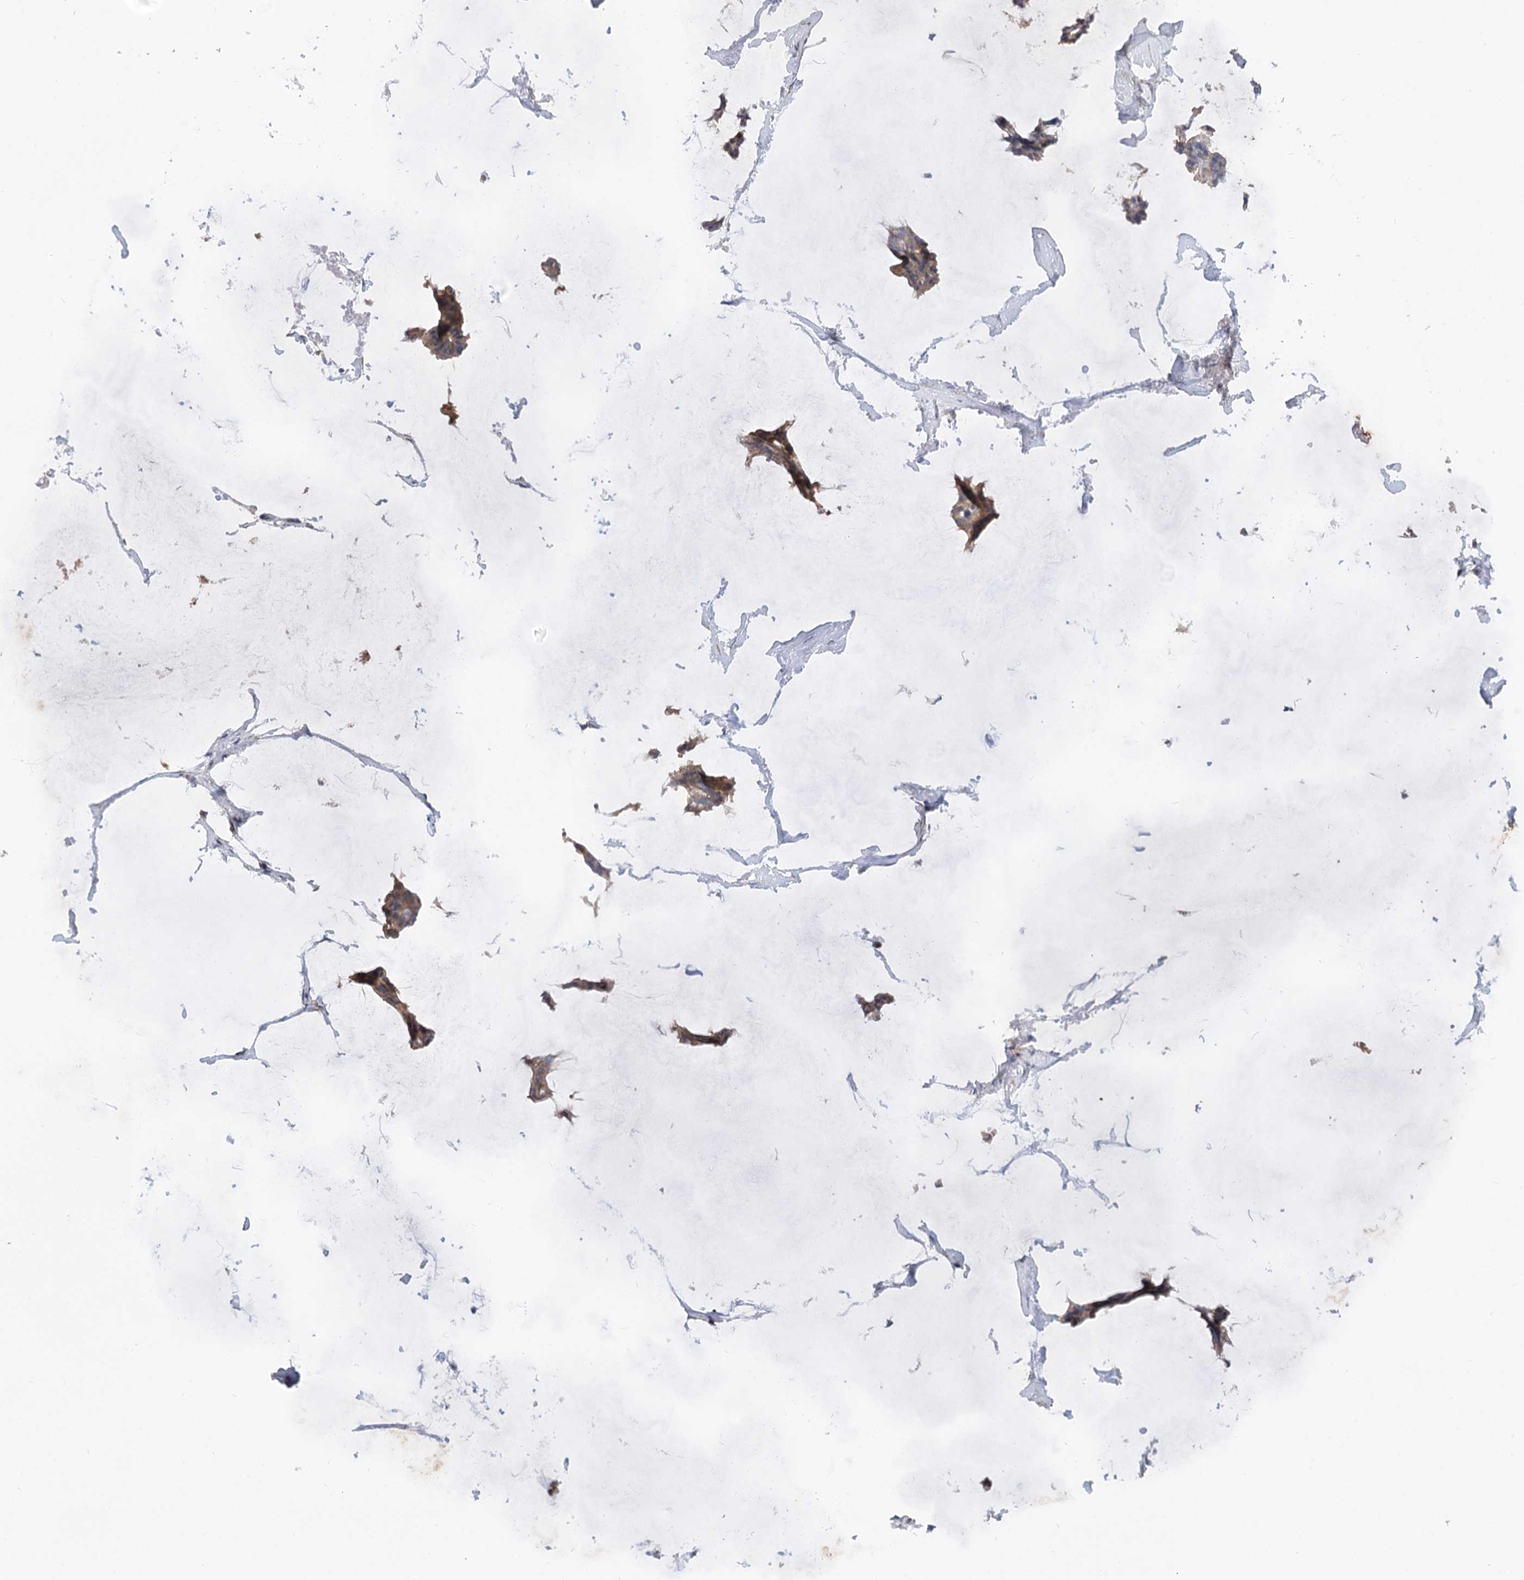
{"staining": {"intensity": "moderate", "quantity": ">75%", "location": "cytoplasmic/membranous"}, "tissue": "breast cancer", "cell_type": "Tumor cells", "image_type": "cancer", "snomed": [{"axis": "morphology", "description": "Duct carcinoma"}, {"axis": "topography", "description": "Breast"}], "caption": "This image displays immunohistochemistry (IHC) staining of breast cancer (intraductal carcinoma), with medium moderate cytoplasmic/membranous positivity in about >75% of tumor cells.", "gene": "FGF19", "patient": {"sex": "female", "age": 93}}